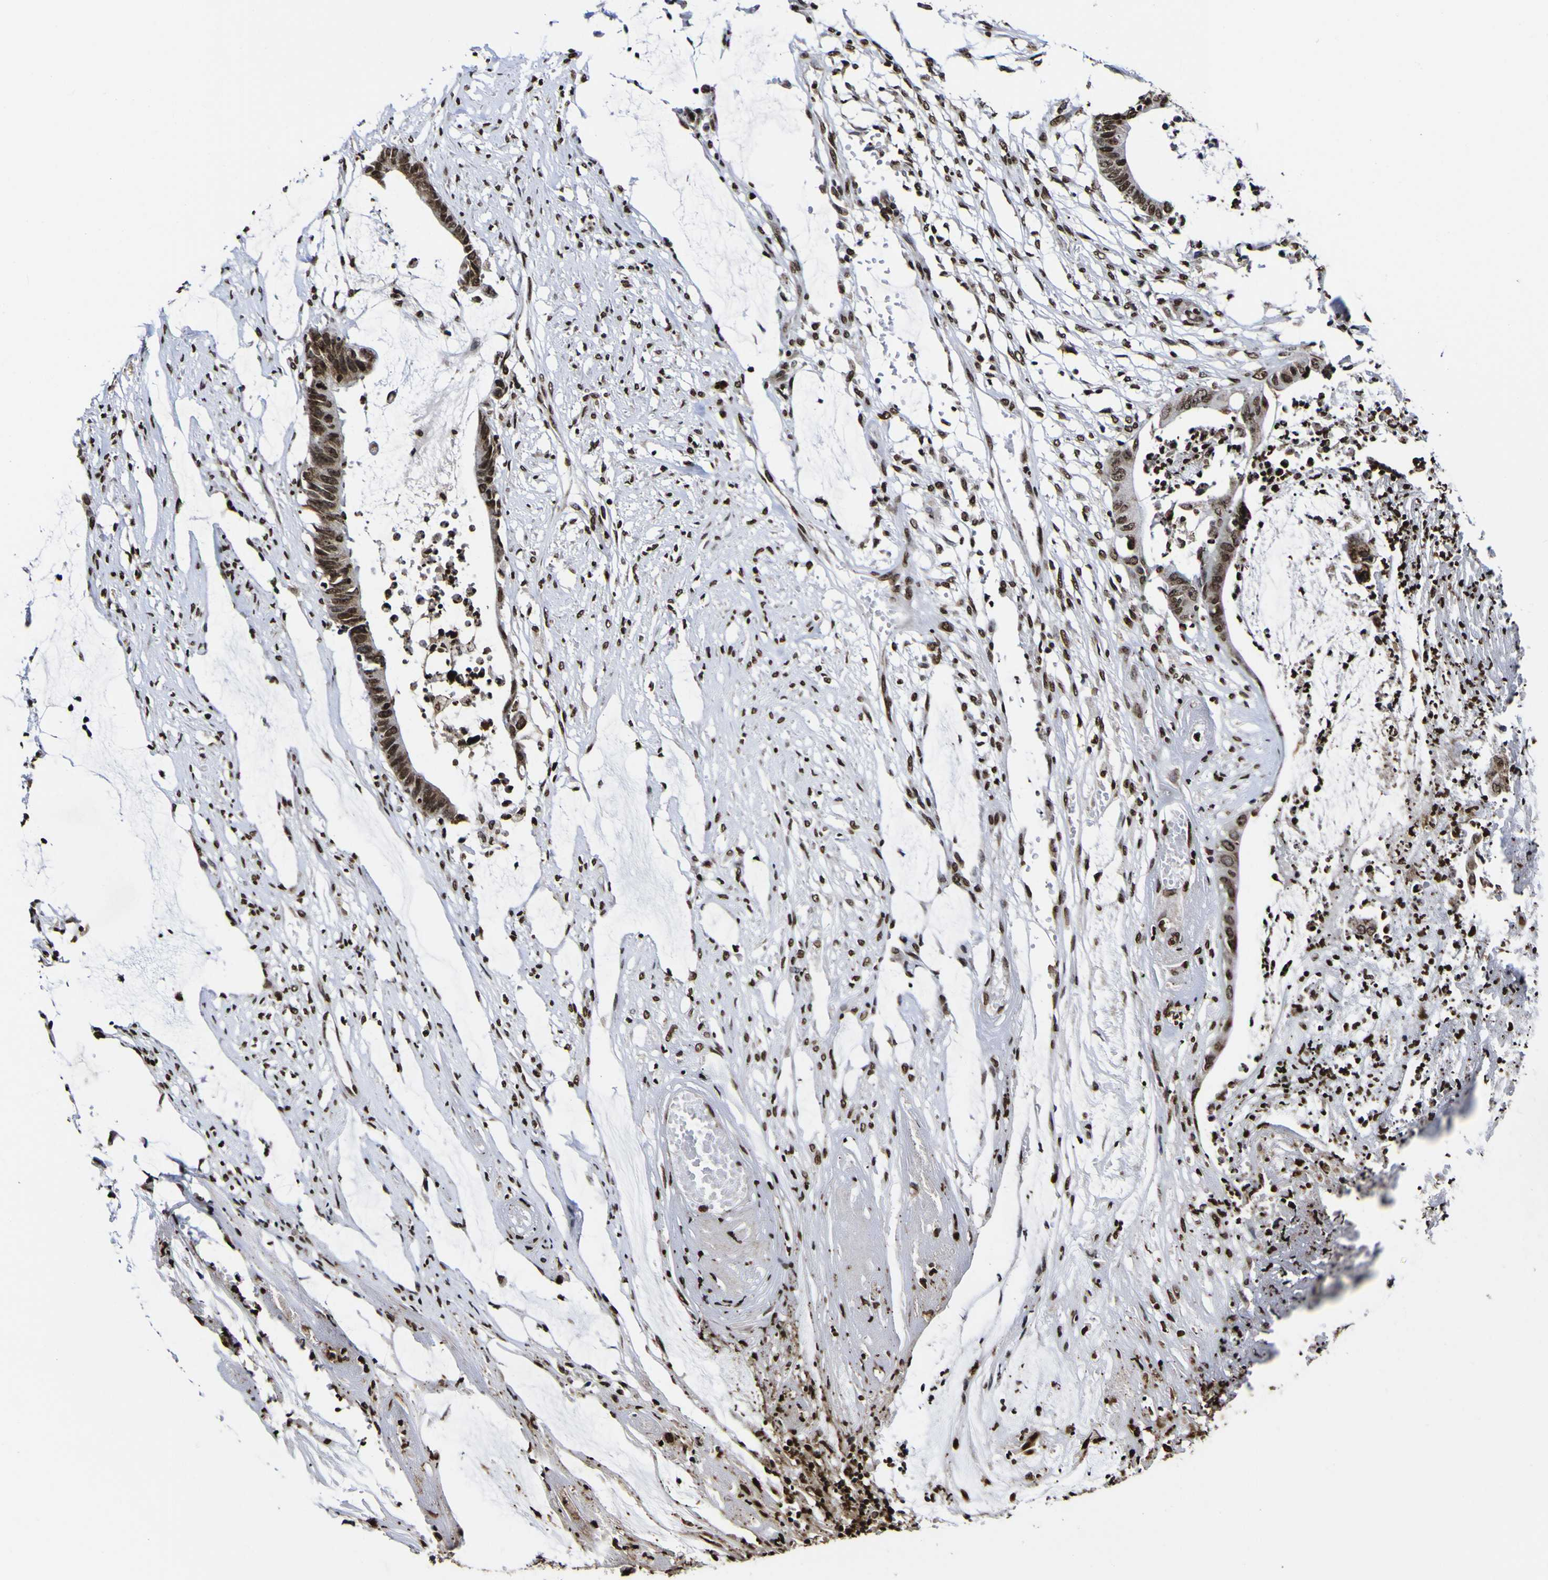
{"staining": {"intensity": "strong", "quantity": ">75%", "location": "nuclear"}, "tissue": "colorectal cancer", "cell_type": "Tumor cells", "image_type": "cancer", "snomed": [{"axis": "morphology", "description": "Adenocarcinoma, NOS"}, {"axis": "topography", "description": "Rectum"}], "caption": "An image of colorectal cancer (adenocarcinoma) stained for a protein demonstrates strong nuclear brown staining in tumor cells.", "gene": "PIAS1", "patient": {"sex": "female", "age": 66}}